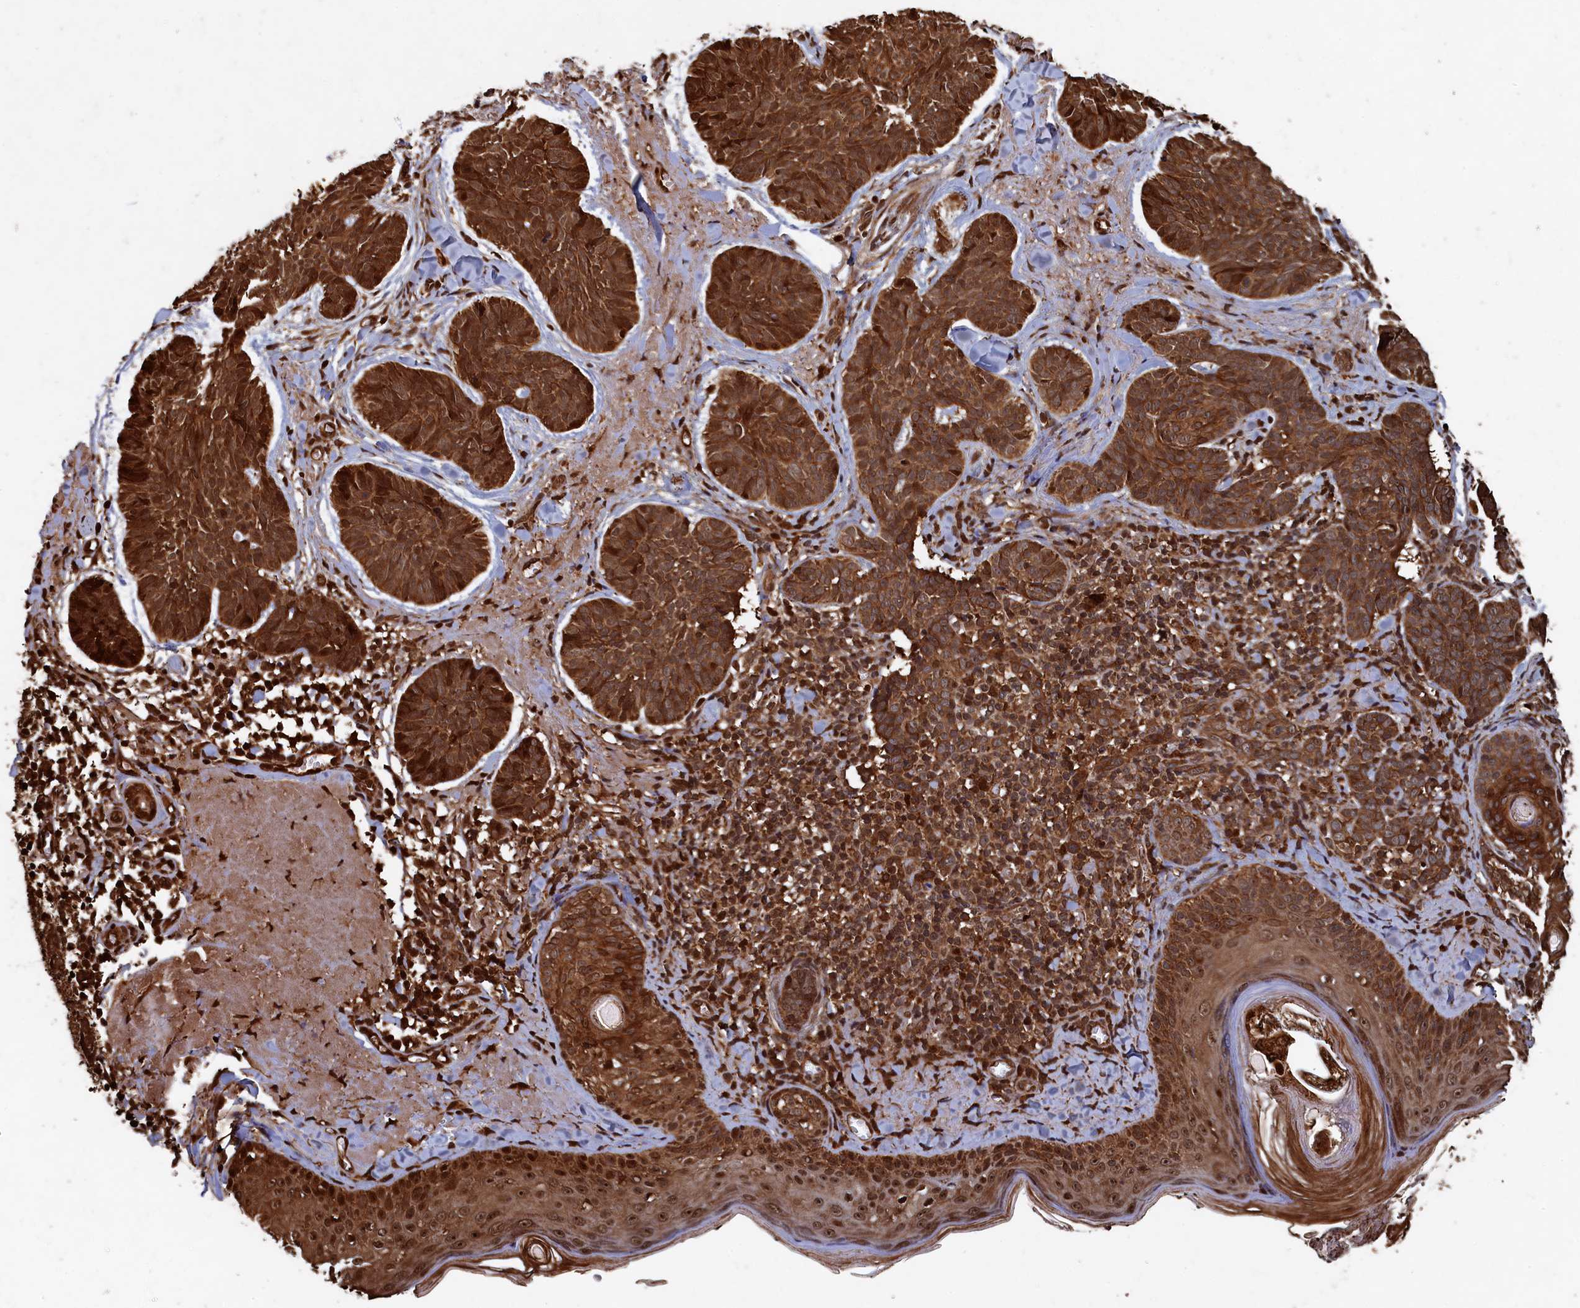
{"staining": {"intensity": "strong", "quantity": ">75%", "location": "cytoplasmic/membranous"}, "tissue": "skin cancer", "cell_type": "Tumor cells", "image_type": "cancer", "snomed": [{"axis": "morphology", "description": "Basal cell carcinoma"}, {"axis": "topography", "description": "Skin"}], "caption": "Skin cancer (basal cell carcinoma) stained with IHC reveals strong cytoplasmic/membranous expression in about >75% of tumor cells. The protein is shown in brown color, while the nuclei are stained blue.", "gene": "PIGN", "patient": {"sex": "female", "age": 74}}